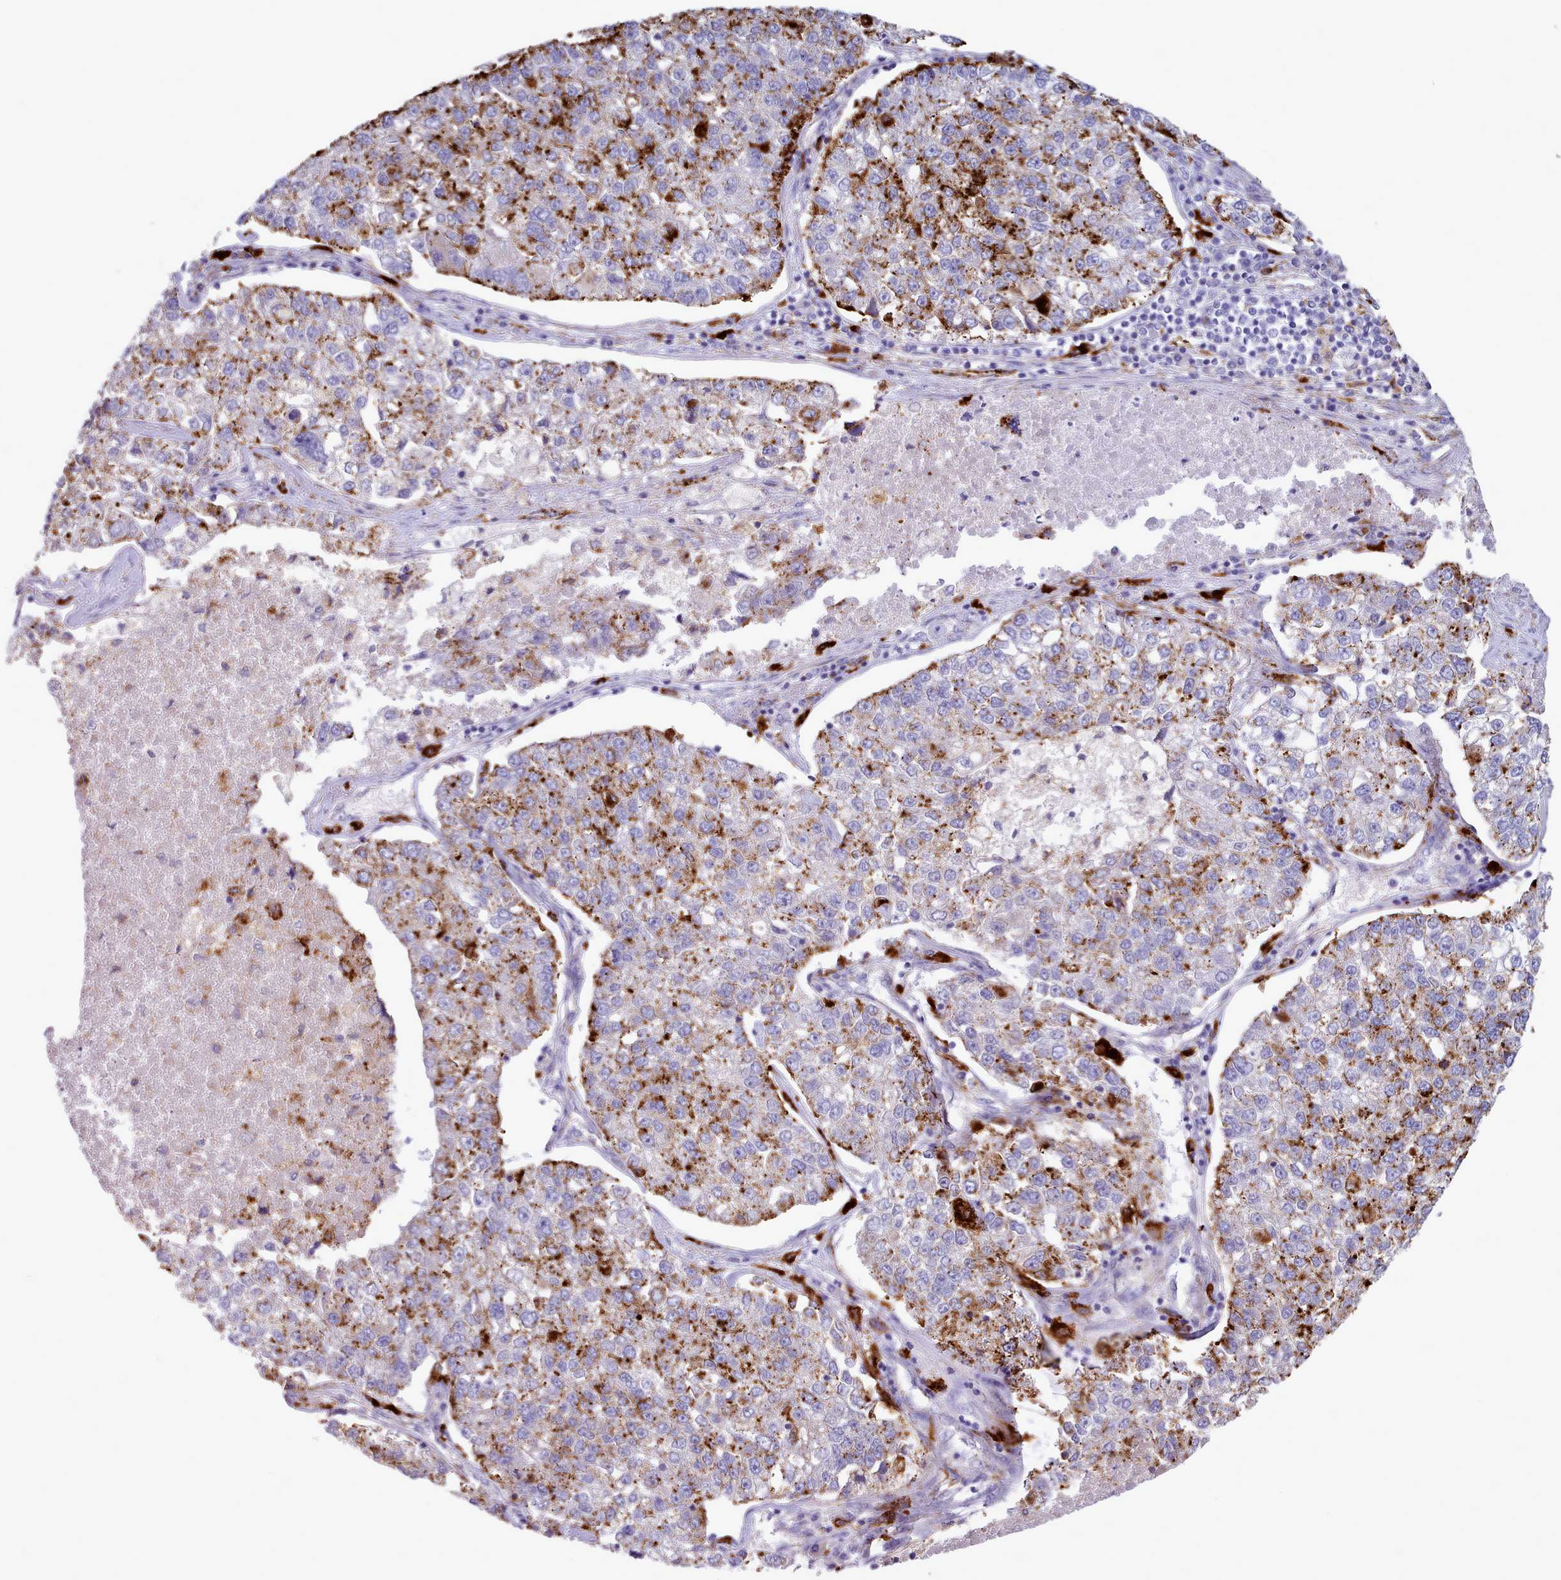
{"staining": {"intensity": "strong", "quantity": "25%-75%", "location": "cytoplasmic/membranous"}, "tissue": "lung cancer", "cell_type": "Tumor cells", "image_type": "cancer", "snomed": [{"axis": "morphology", "description": "Adenocarcinoma, NOS"}, {"axis": "topography", "description": "Lung"}], "caption": "A high amount of strong cytoplasmic/membranous positivity is seen in about 25%-75% of tumor cells in lung cancer (adenocarcinoma) tissue.", "gene": "GAA", "patient": {"sex": "male", "age": 49}}